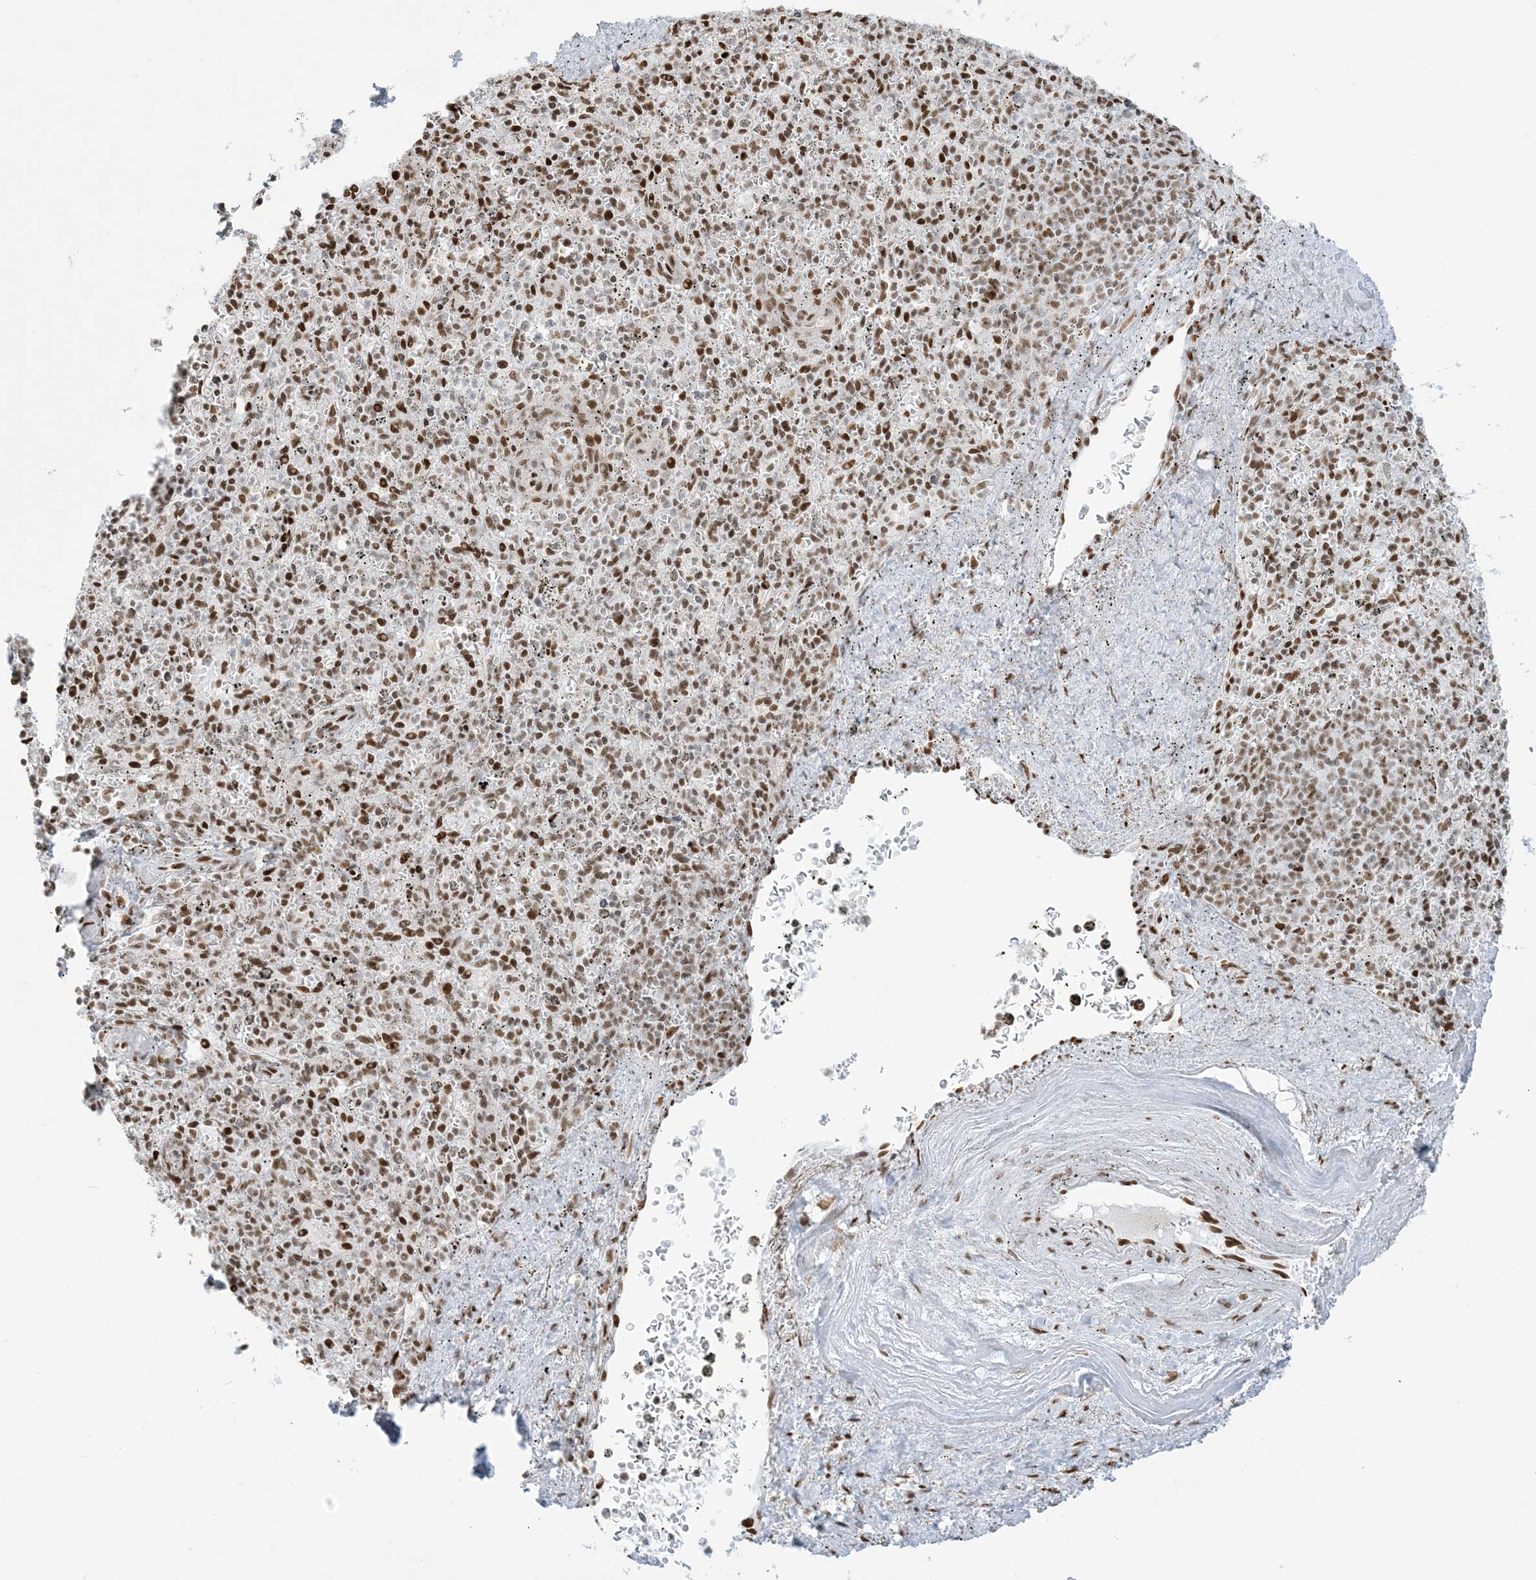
{"staining": {"intensity": "moderate", "quantity": "25%-75%", "location": "nuclear"}, "tissue": "spleen", "cell_type": "Cells in red pulp", "image_type": "normal", "snomed": [{"axis": "morphology", "description": "Normal tissue, NOS"}, {"axis": "topography", "description": "Spleen"}], "caption": "IHC image of benign spleen stained for a protein (brown), which demonstrates medium levels of moderate nuclear staining in about 25%-75% of cells in red pulp.", "gene": "STAG1", "patient": {"sex": "male", "age": 72}}